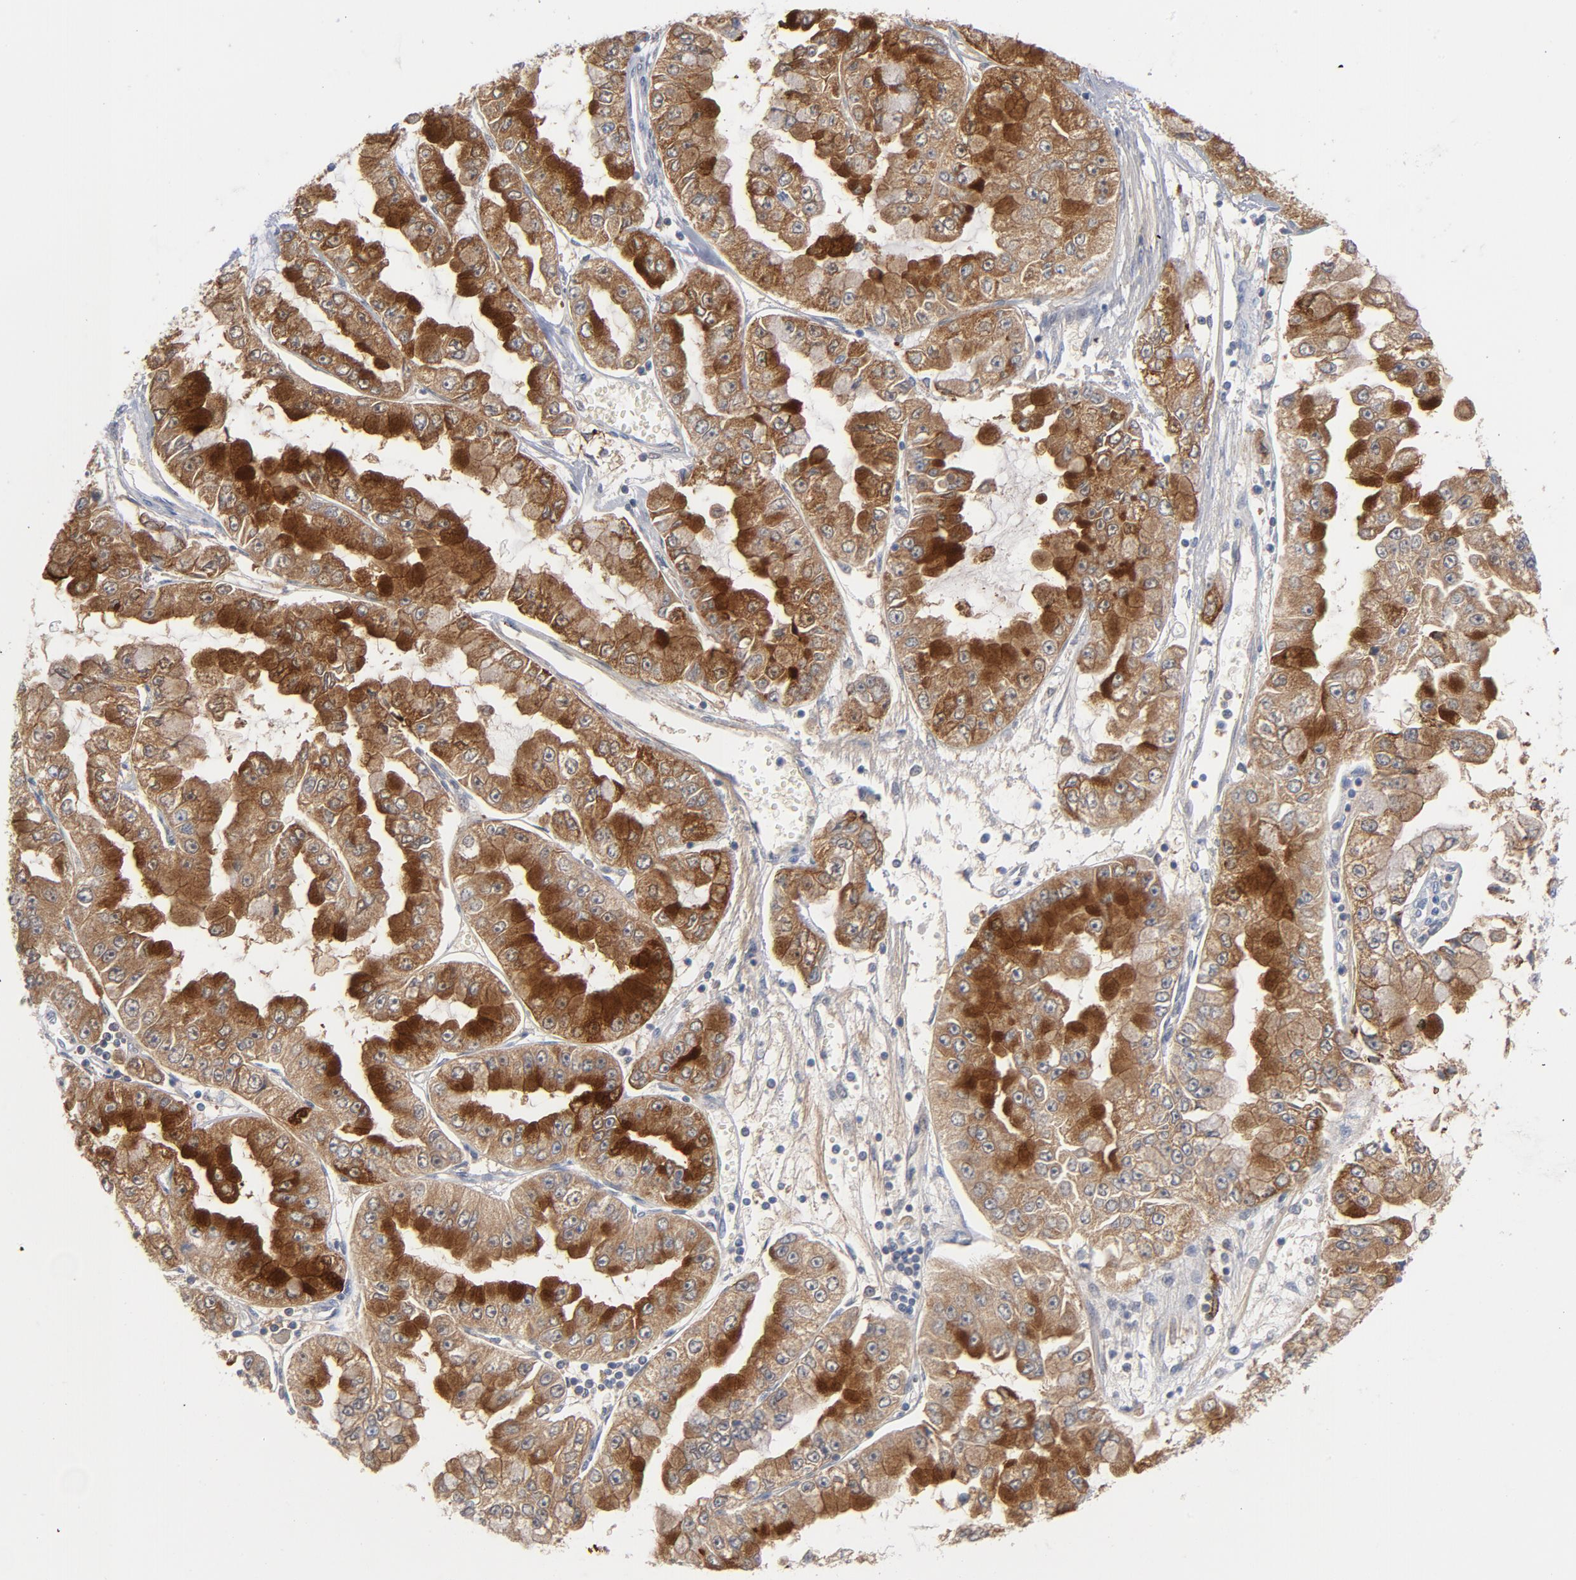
{"staining": {"intensity": "strong", "quantity": "25%-75%", "location": "cytoplasmic/membranous"}, "tissue": "liver cancer", "cell_type": "Tumor cells", "image_type": "cancer", "snomed": [{"axis": "morphology", "description": "Cholangiocarcinoma"}, {"axis": "topography", "description": "Liver"}], "caption": "Immunohistochemical staining of human liver cholangiocarcinoma demonstrates strong cytoplasmic/membranous protein expression in about 25%-75% of tumor cells.", "gene": "CD86", "patient": {"sex": "female", "age": 79}}